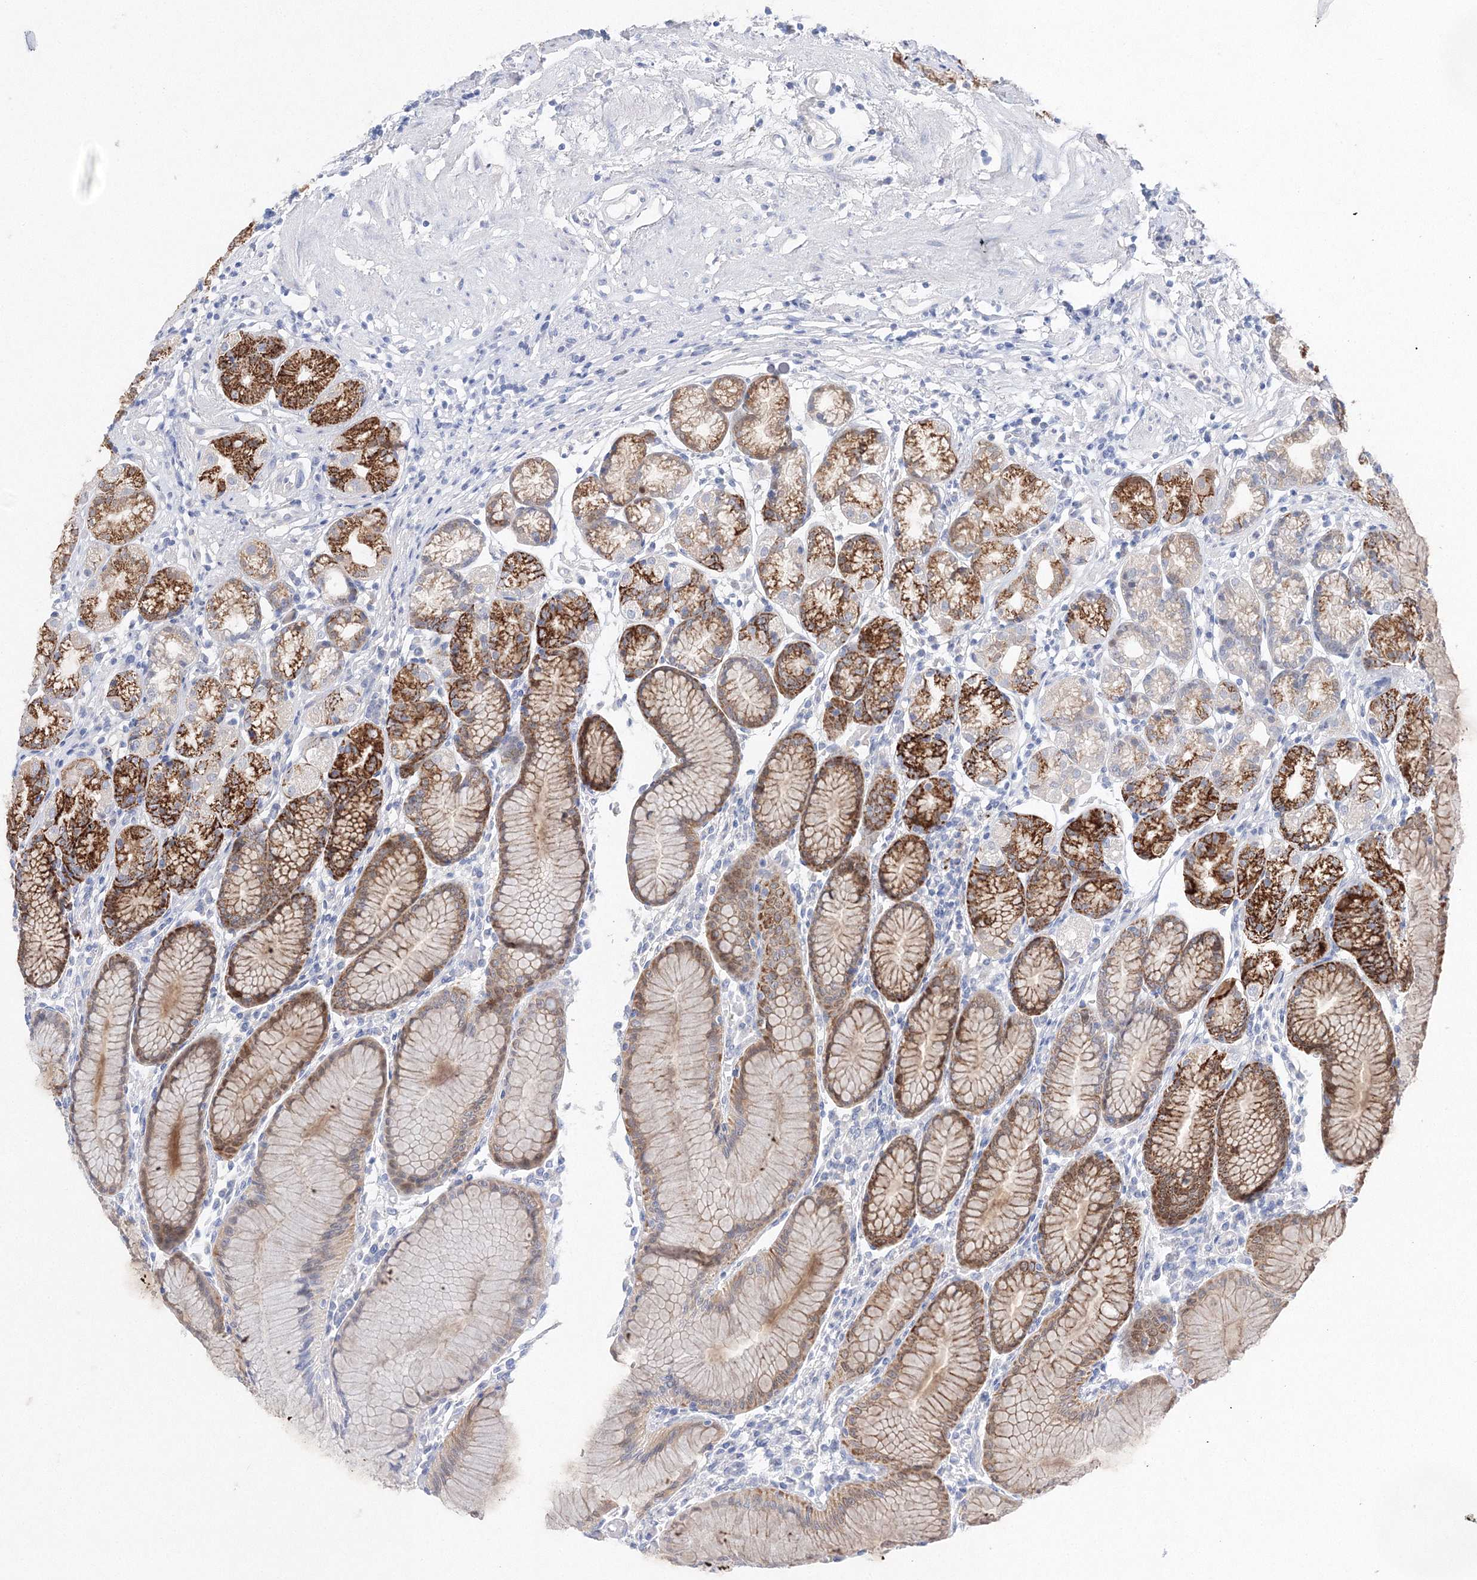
{"staining": {"intensity": "moderate", "quantity": ">75%", "location": "cytoplasmic/membranous,nuclear"}, "tissue": "stomach", "cell_type": "Glandular cells", "image_type": "normal", "snomed": [{"axis": "morphology", "description": "Normal tissue, NOS"}, {"axis": "topography", "description": "Stomach"}], "caption": "Moderate cytoplasmic/membranous,nuclear protein staining is present in approximately >75% of glandular cells in stomach.", "gene": "HMGCS1", "patient": {"sex": "female", "age": 57}}